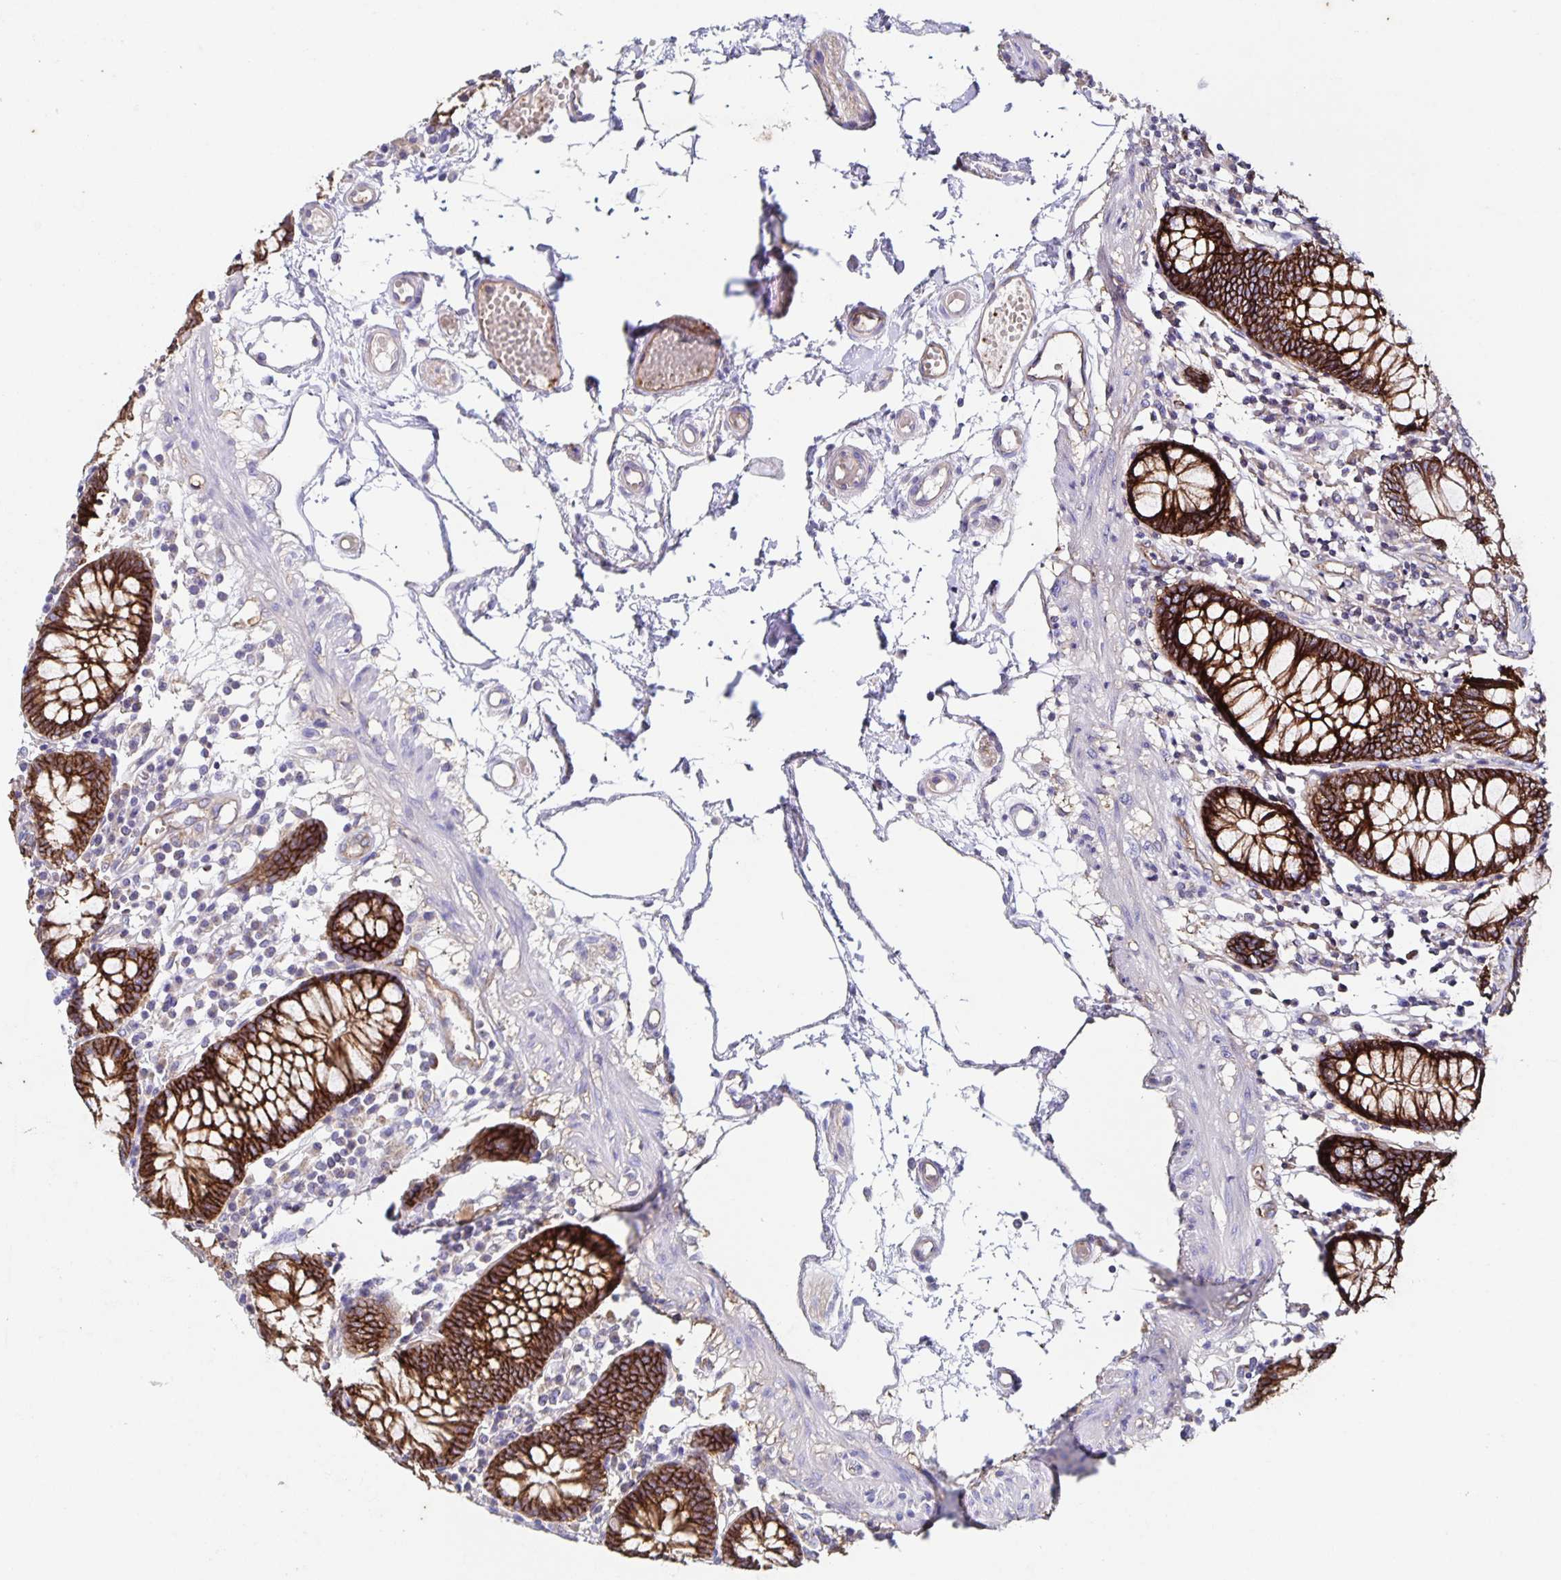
{"staining": {"intensity": "negative", "quantity": "none", "location": "none"}, "tissue": "colon", "cell_type": "Endothelial cells", "image_type": "normal", "snomed": [{"axis": "morphology", "description": "Normal tissue, NOS"}, {"axis": "morphology", "description": "Adenocarcinoma, NOS"}, {"axis": "topography", "description": "Colon"}], "caption": "The micrograph demonstrates no significant positivity in endothelial cells of colon.", "gene": "ITGA2", "patient": {"sex": "male", "age": 83}}